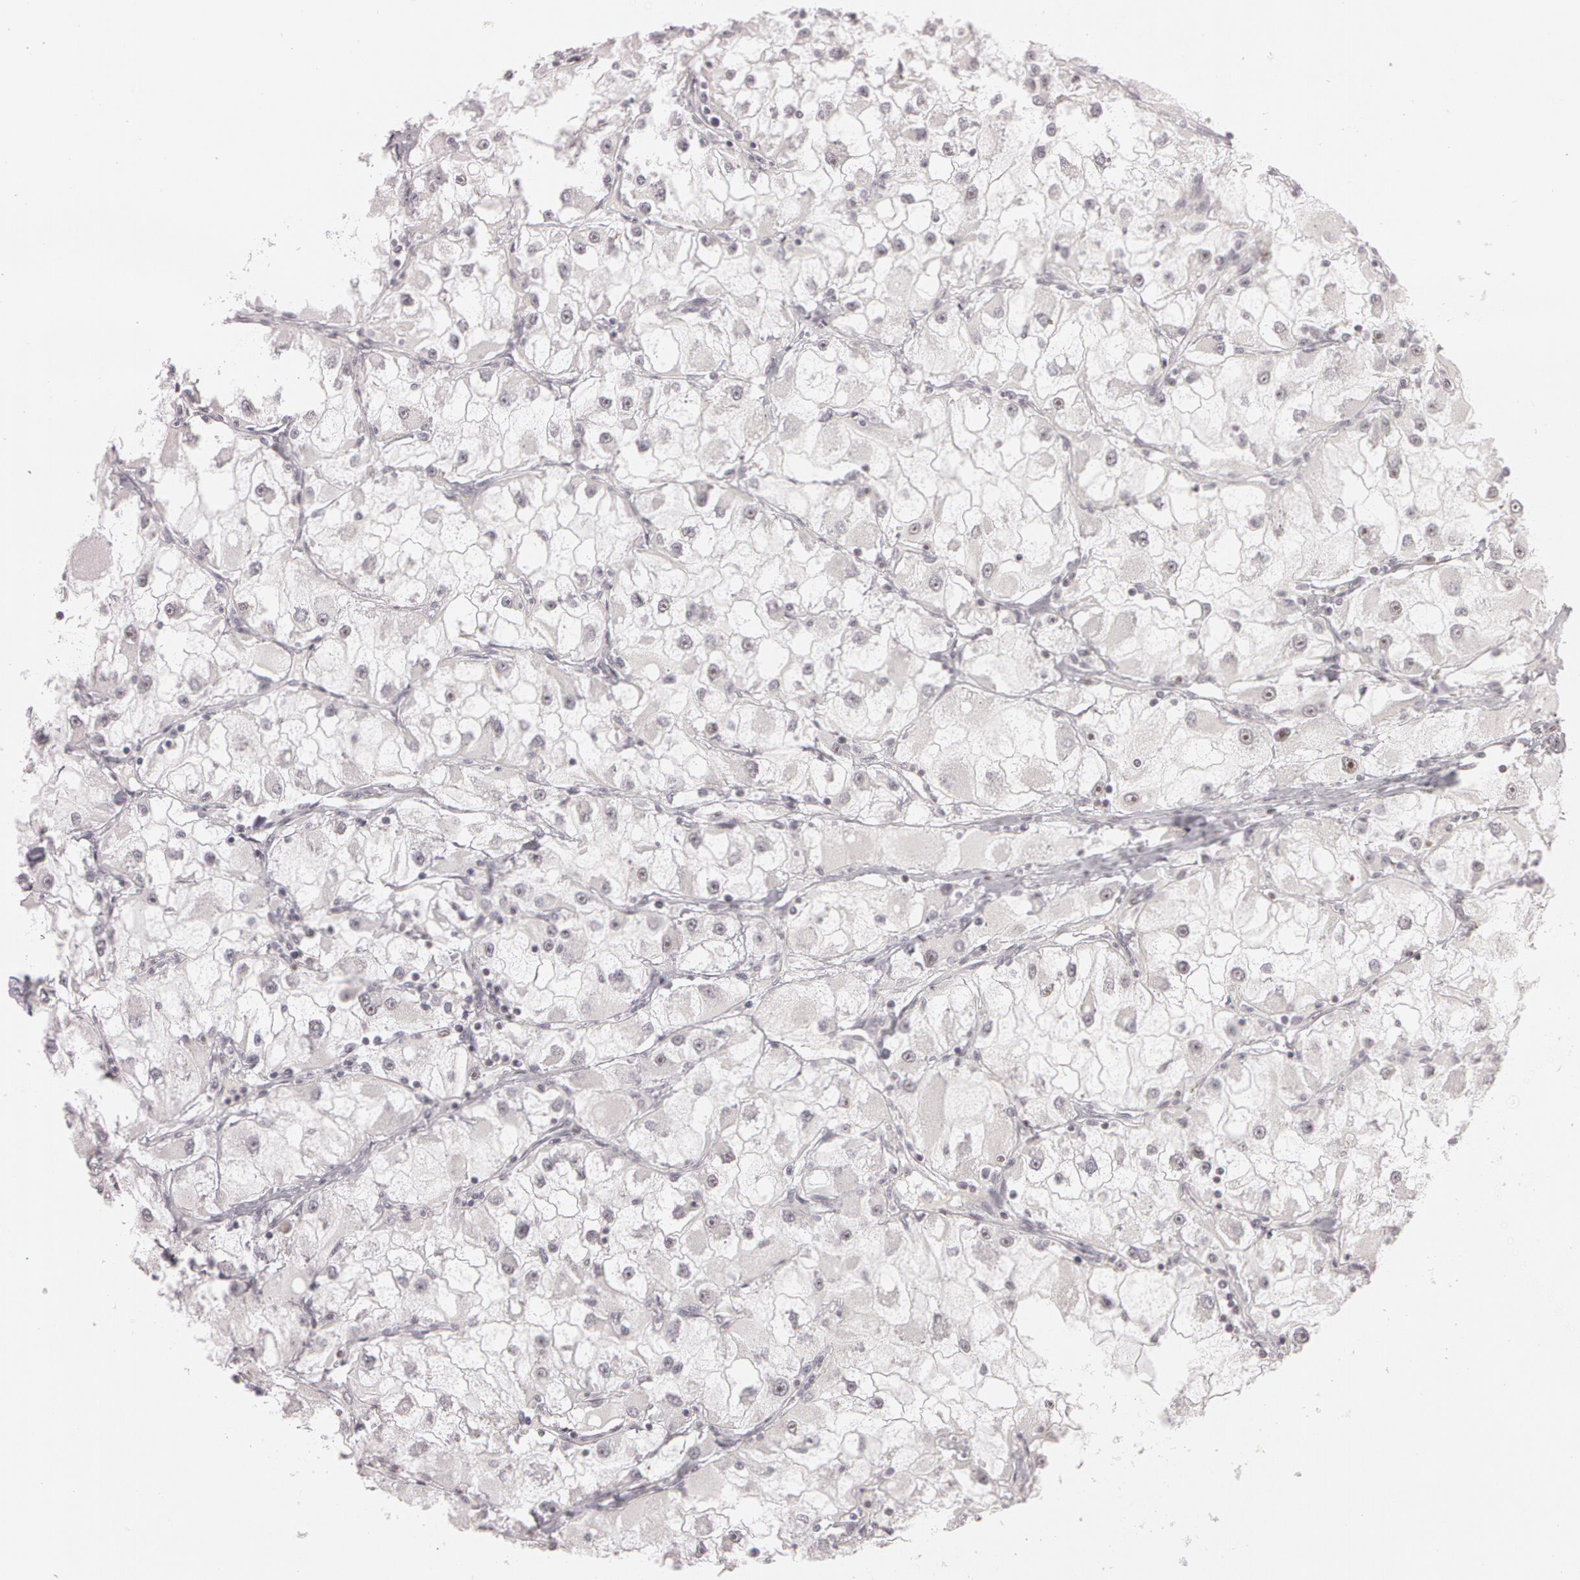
{"staining": {"intensity": "negative", "quantity": "none", "location": "none"}, "tissue": "renal cancer", "cell_type": "Tumor cells", "image_type": "cancer", "snomed": [{"axis": "morphology", "description": "Adenocarcinoma, NOS"}, {"axis": "topography", "description": "Kidney"}], "caption": "Adenocarcinoma (renal) stained for a protein using immunohistochemistry (IHC) displays no staining tumor cells.", "gene": "FBL", "patient": {"sex": "female", "age": 73}}